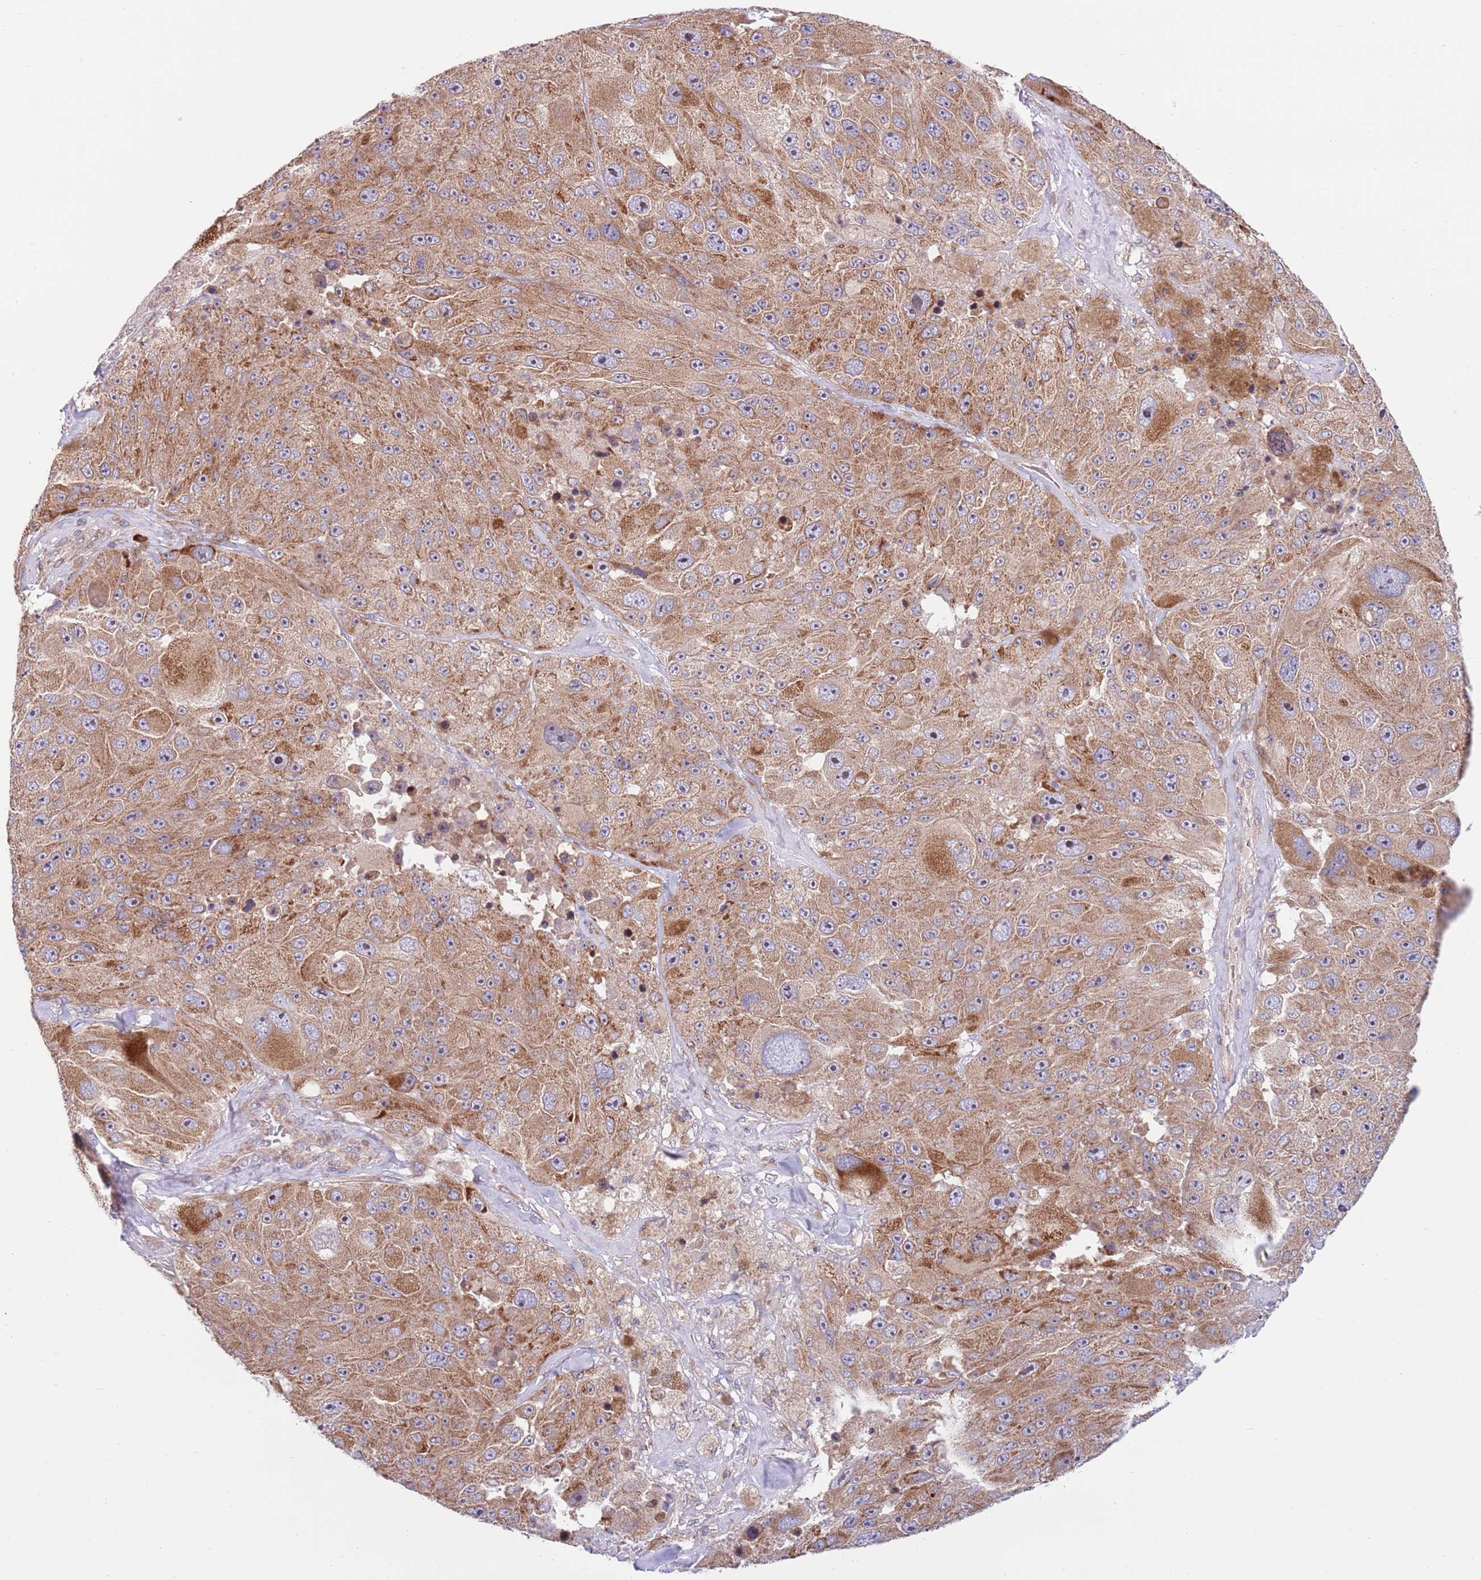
{"staining": {"intensity": "moderate", "quantity": ">75%", "location": "cytoplasmic/membranous"}, "tissue": "melanoma", "cell_type": "Tumor cells", "image_type": "cancer", "snomed": [{"axis": "morphology", "description": "Malignant melanoma, Metastatic site"}, {"axis": "topography", "description": "Lymph node"}], "caption": "Immunohistochemistry image of neoplastic tissue: human melanoma stained using immunohistochemistry displays medium levels of moderate protein expression localized specifically in the cytoplasmic/membranous of tumor cells, appearing as a cytoplasmic/membranous brown color.", "gene": "DAND5", "patient": {"sex": "male", "age": 62}}